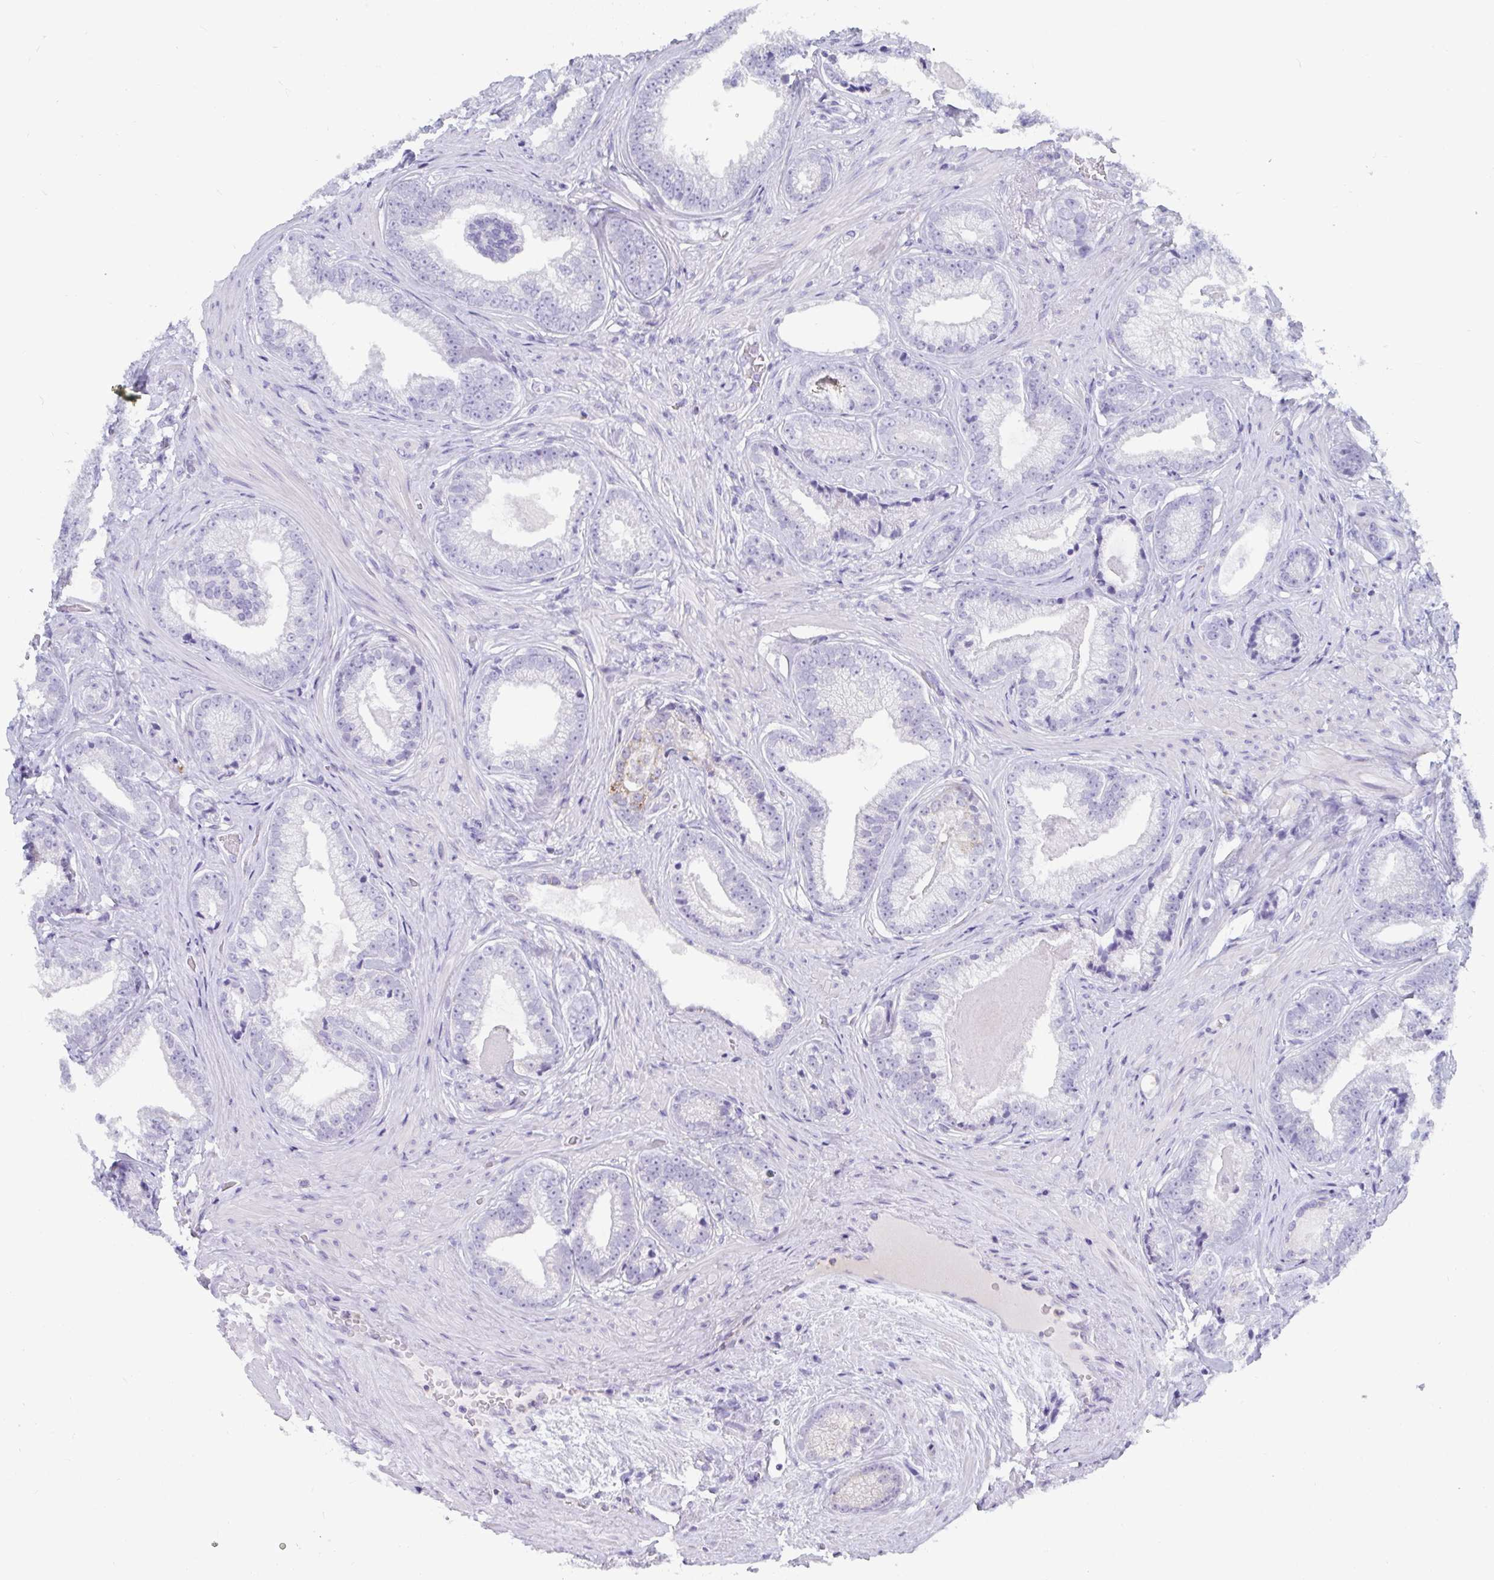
{"staining": {"intensity": "negative", "quantity": "none", "location": "none"}, "tissue": "prostate cancer", "cell_type": "Tumor cells", "image_type": "cancer", "snomed": [{"axis": "morphology", "description": "Adenocarcinoma, Low grade"}, {"axis": "topography", "description": "Prostate"}], "caption": "Immunohistochemistry (IHC) photomicrograph of neoplastic tissue: human low-grade adenocarcinoma (prostate) stained with DAB (3,3'-diaminobenzidine) reveals no significant protein expression in tumor cells.", "gene": "MGAM2", "patient": {"sex": "male", "age": 61}}